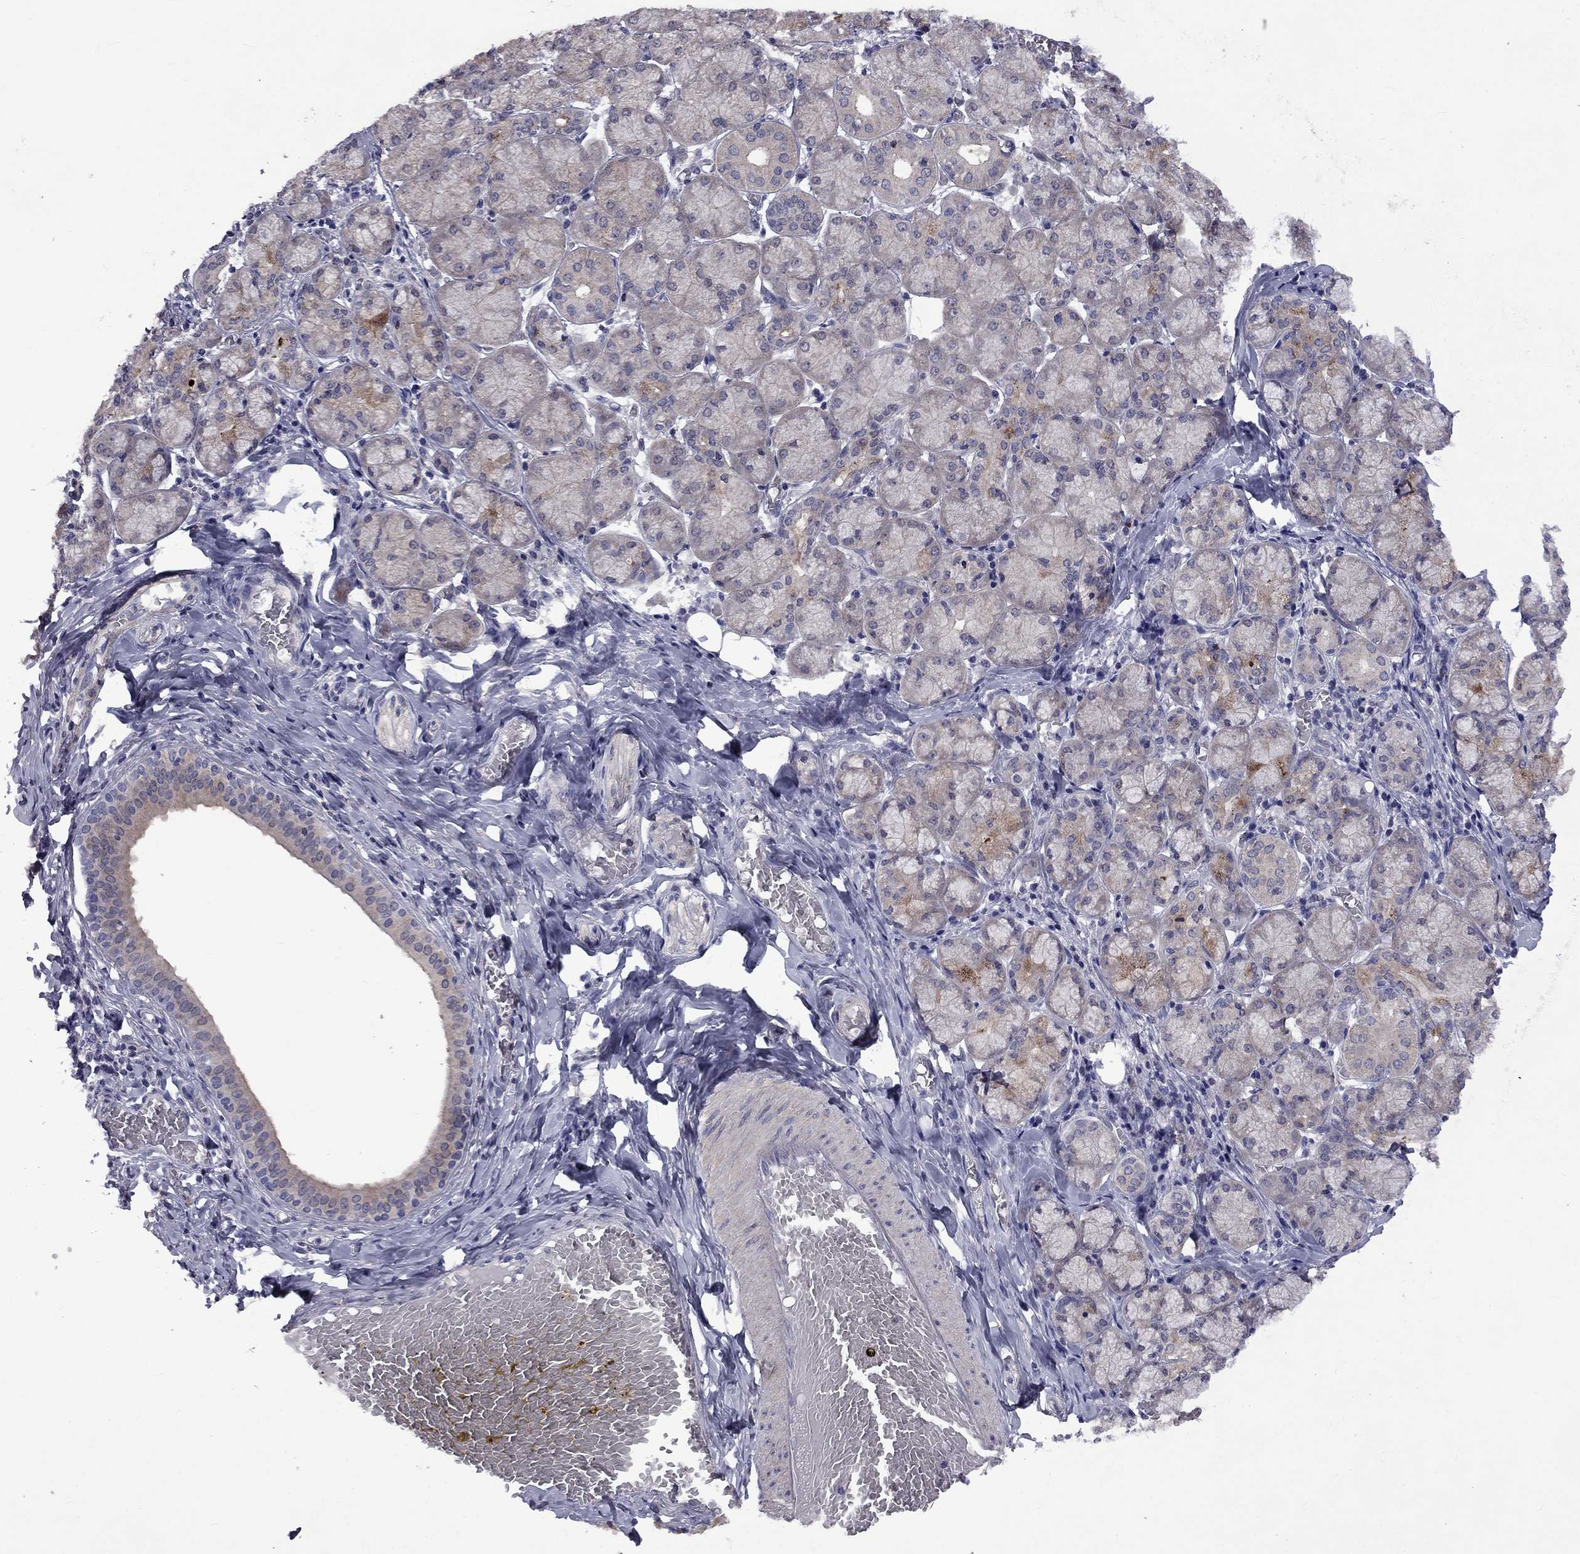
{"staining": {"intensity": "moderate", "quantity": "<25%", "location": "cytoplasmic/membranous"}, "tissue": "salivary gland", "cell_type": "Glandular cells", "image_type": "normal", "snomed": [{"axis": "morphology", "description": "Normal tissue, NOS"}, {"axis": "topography", "description": "Salivary gland"}, {"axis": "topography", "description": "Peripheral nerve tissue"}], "caption": "Immunohistochemical staining of unremarkable human salivary gland displays low levels of moderate cytoplasmic/membranous staining in about <25% of glandular cells. The staining is performed using DAB (3,3'-diaminobenzidine) brown chromogen to label protein expression. The nuclei are counter-stained blue using hematoxylin.", "gene": "SNTA1", "patient": {"sex": "female", "age": 24}}